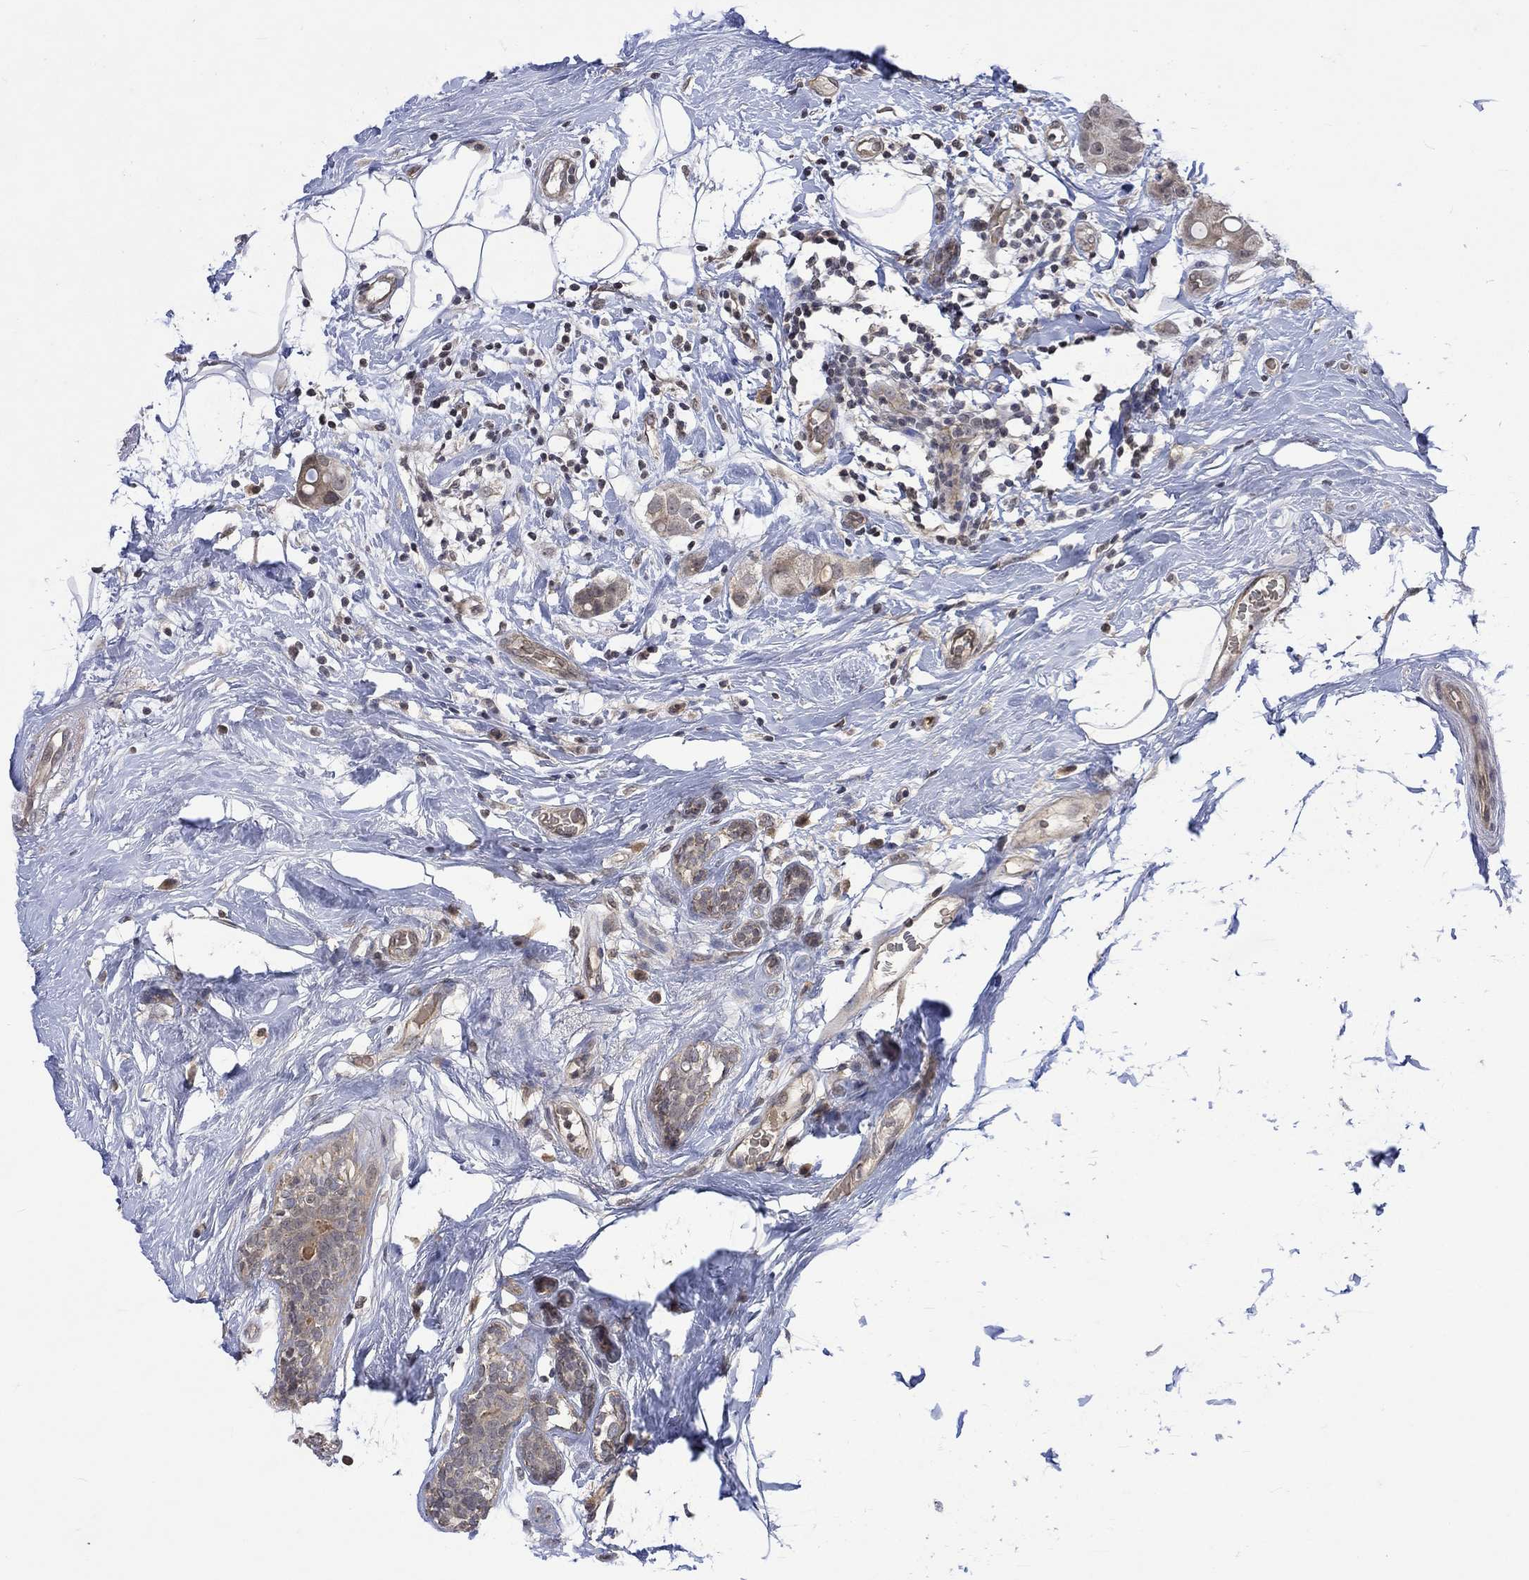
{"staining": {"intensity": "weak", "quantity": "<25%", "location": "cytoplasmic/membranous"}, "tissue": "breast cancer", "cell_type": "Tumor cells", "image_type": "cancer", "snomed": [{"axis": "morphology", "description": "Duct carcinoma"}, {"axis": "topography", "description": "Breast"}], "caption": "Protein analysis of intraductal carcinoma (breast) displays no significant expression in tumor cells.", "gene": "GRIN2D", "patient": {"sex": "female", "age": 45}}